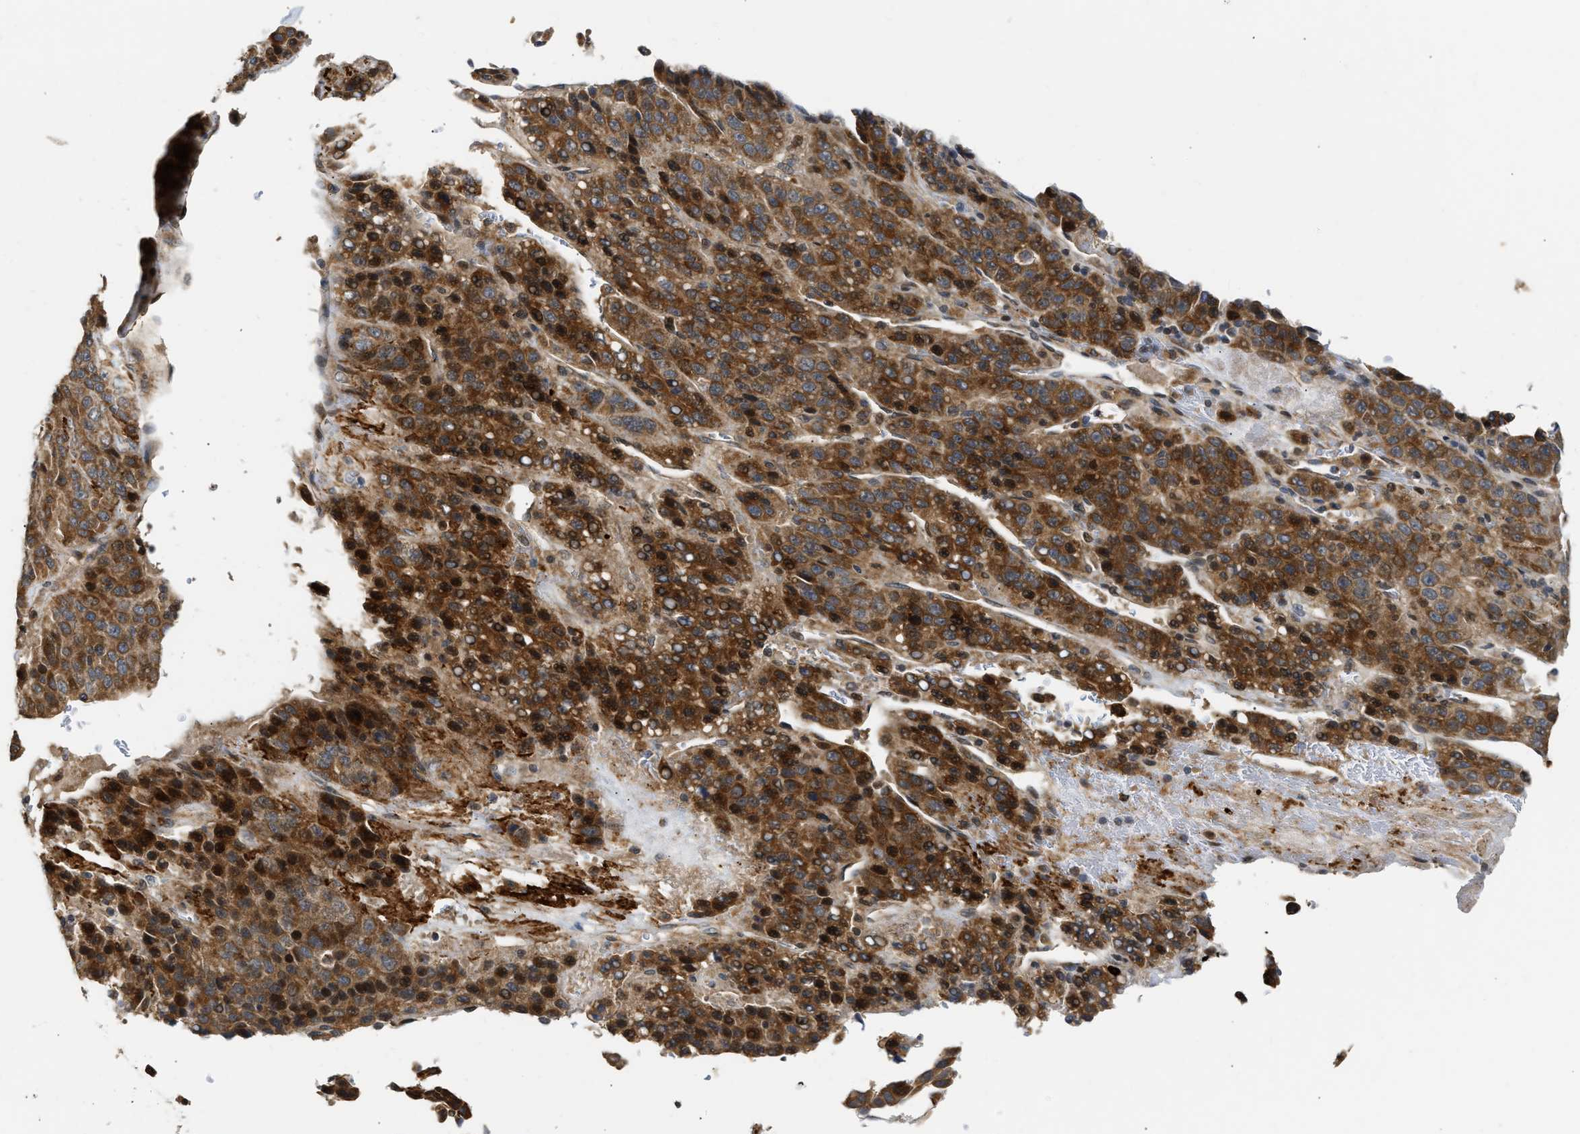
{"staining": {"intensity": "strong", "quantity": ">75%", "location": "cytoplasmic/membranous,nuclear"}, "tissue": "liver cancer", "cell_type": "Tumor cells", "image_type": "cancer", "snomed": [{"axis": "morphology", "description": "Carcinoma, Hepatocellular, NOS"}, {"axis": "topography", "description": "Liver"}], "caption": "A micrograph of liver hepatocellular carcinoma stained for a protein displays strong cytoplasmic/membranous and nuclear brown staining in tumor cells.", "gene": "EXTL2", "patient": {"sex": "female", "age": 53}}